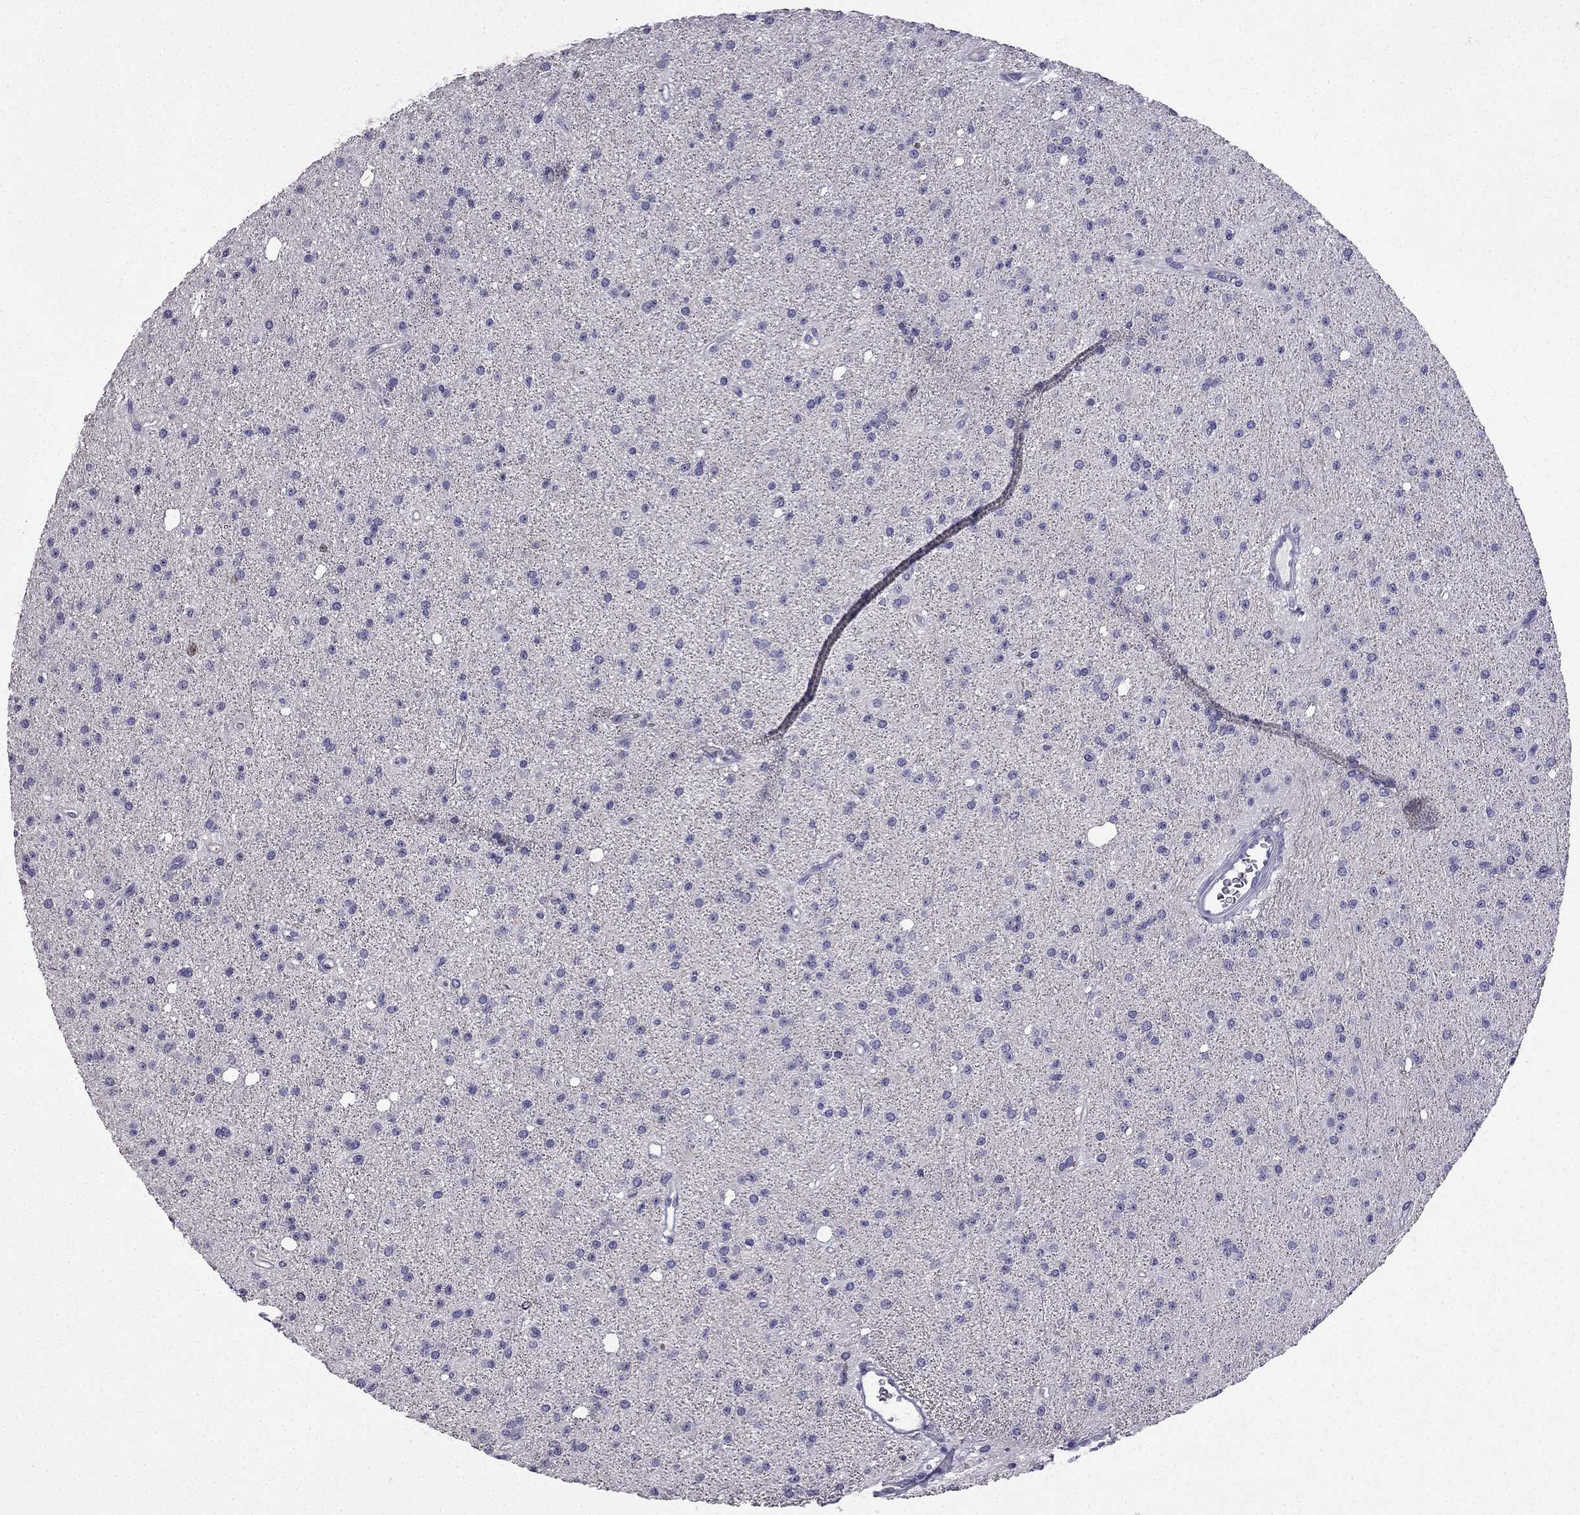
{"staining": {"intensity": "negative", "quantity": "none", "location": "none"}, "tissue": "glioma", "cell_type": "Tumor cells", "image_type": "cancer", "snomed": [{"axis": "morphology", "description": "Glioma, malignant, Low grade"}, {"axis": "topography", "description": "Brain"}], "caption": "Immunohistochemistry (IHC) histopathology image of malignant low-grade glioma stained for a protein (brown), which shows no expression in tumor cells. Nuclei are stained in blue.", "gene": "UHRF1", "patient": {"sex": "male", "age": 27}}